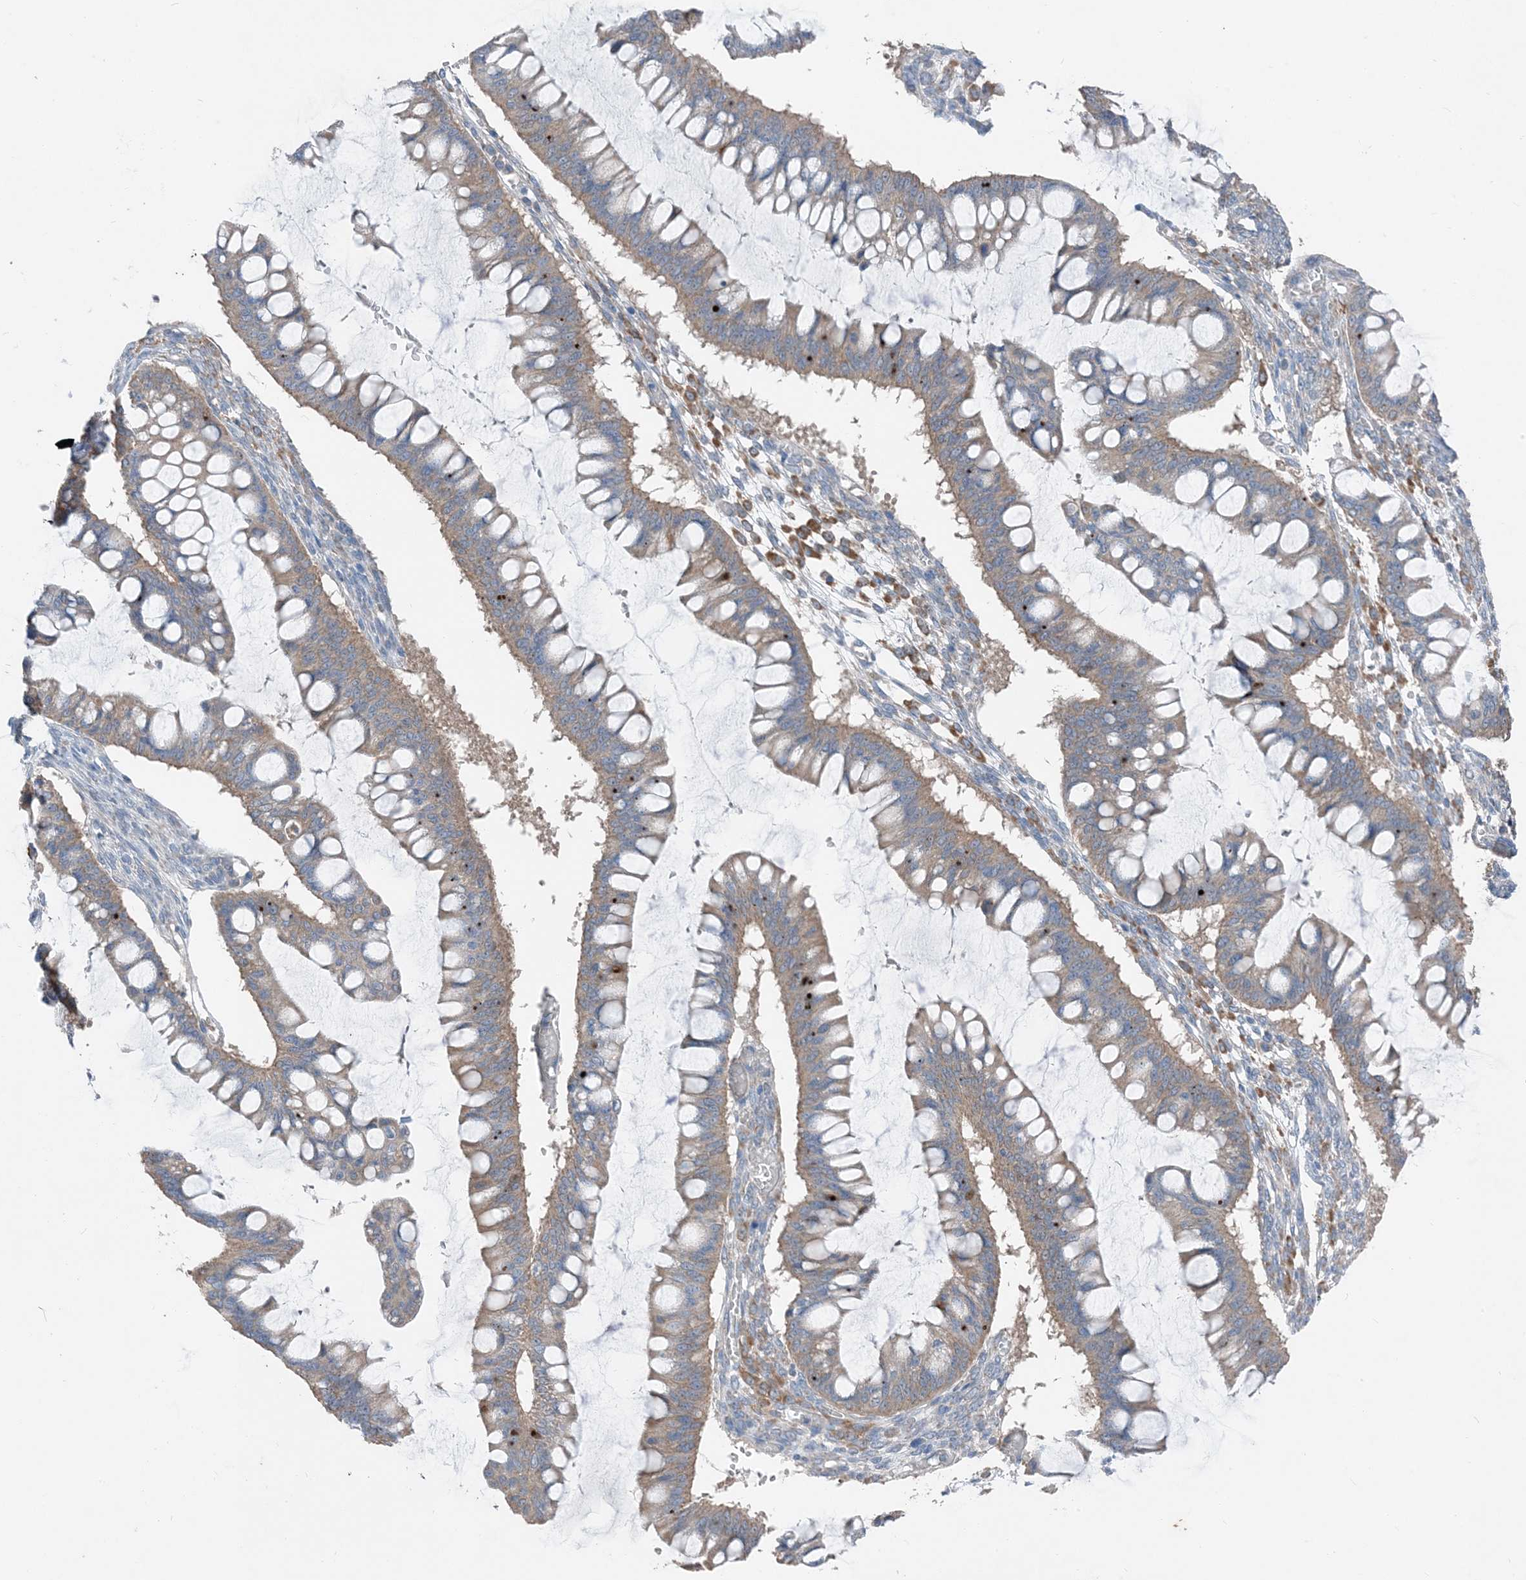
{"staining": {"intensity": "weak", "quantity": ">75%", "location": "cytoplasmic/membranous"}, "tissue": "ovarian cancer", "cell_type": "Tumor cells", "image_type": "cancer", "snomed": [{"axis": "morphology", "description": "Cystadenocarcinoma, mucinous, NOS"}, {"axis": "topography", "description": "Ovary"}], "caption": "Human ovarian cancer (mucinous cystadenocarcinoma) stained with a brown dye shows weak cytoplasmic/membranous positive expression in about >75% of tumor cells.", "gene": "DHX30", "patient": {"sex": "female", "age": 73}}